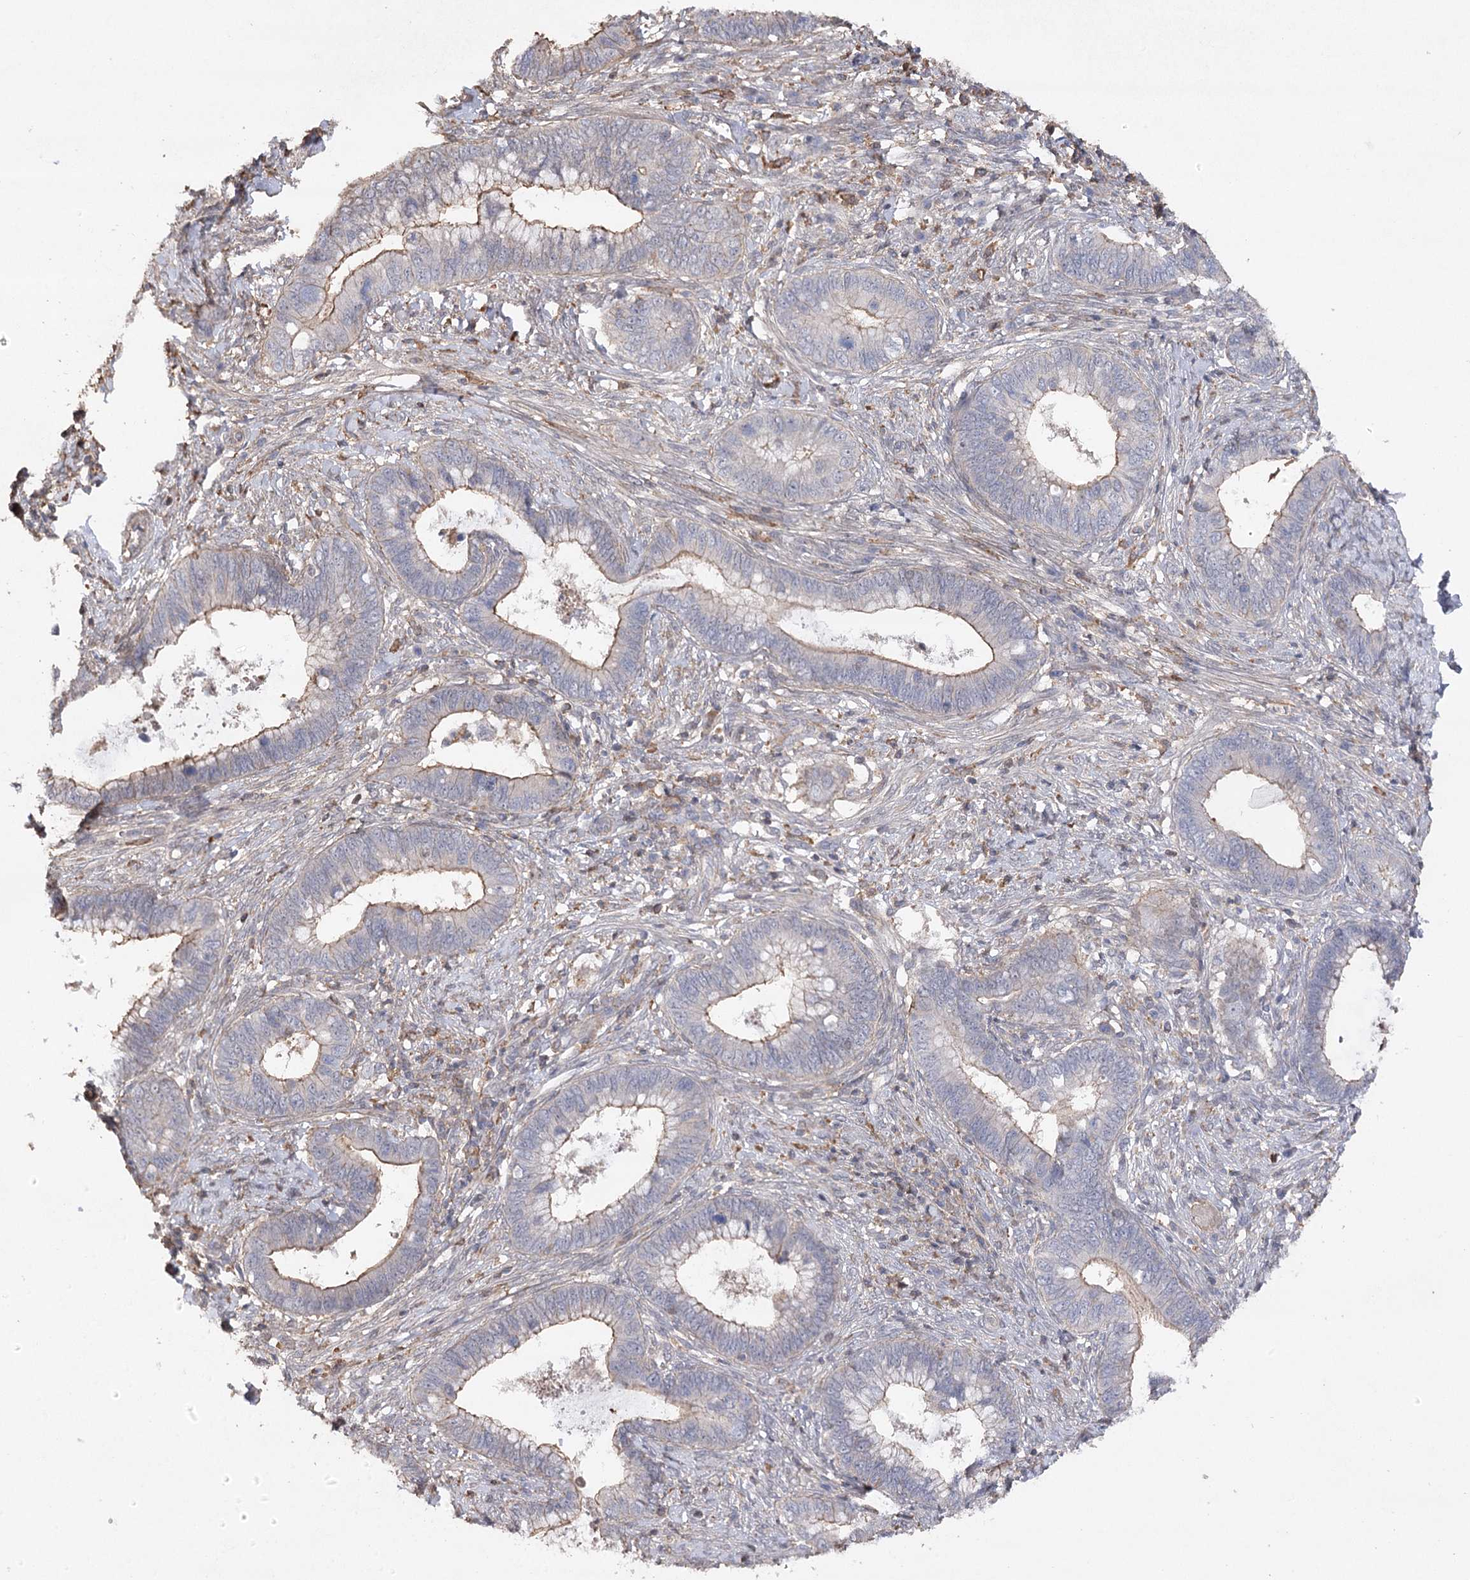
{"staining": {"intensity": "moderate", "quantity": "<25%", "location": "cytoplasmic/membranous"}, "tissue": "cervical cancer", "cell_type": "Tumor cells", "image_type": "cancer", "snomed": [{"axis": "morphology", "description": "Adenocarcinoma, NOS"}, {"axis": "topography", "description": "Cervix"}], "caption": "High-magnification brightfield microscopy of cervical cancer (adenocarcinoma) stained with DAB (3,3'-diaminobenzidine) (brown) and counterstained with hematoxylin (blue). tumor cells exhibit moderate cytoplasmic/membranous expression is identified in about<25% of cells.", "gene": "OBSL1", "patient": {"sex": "female", "age": 44}}